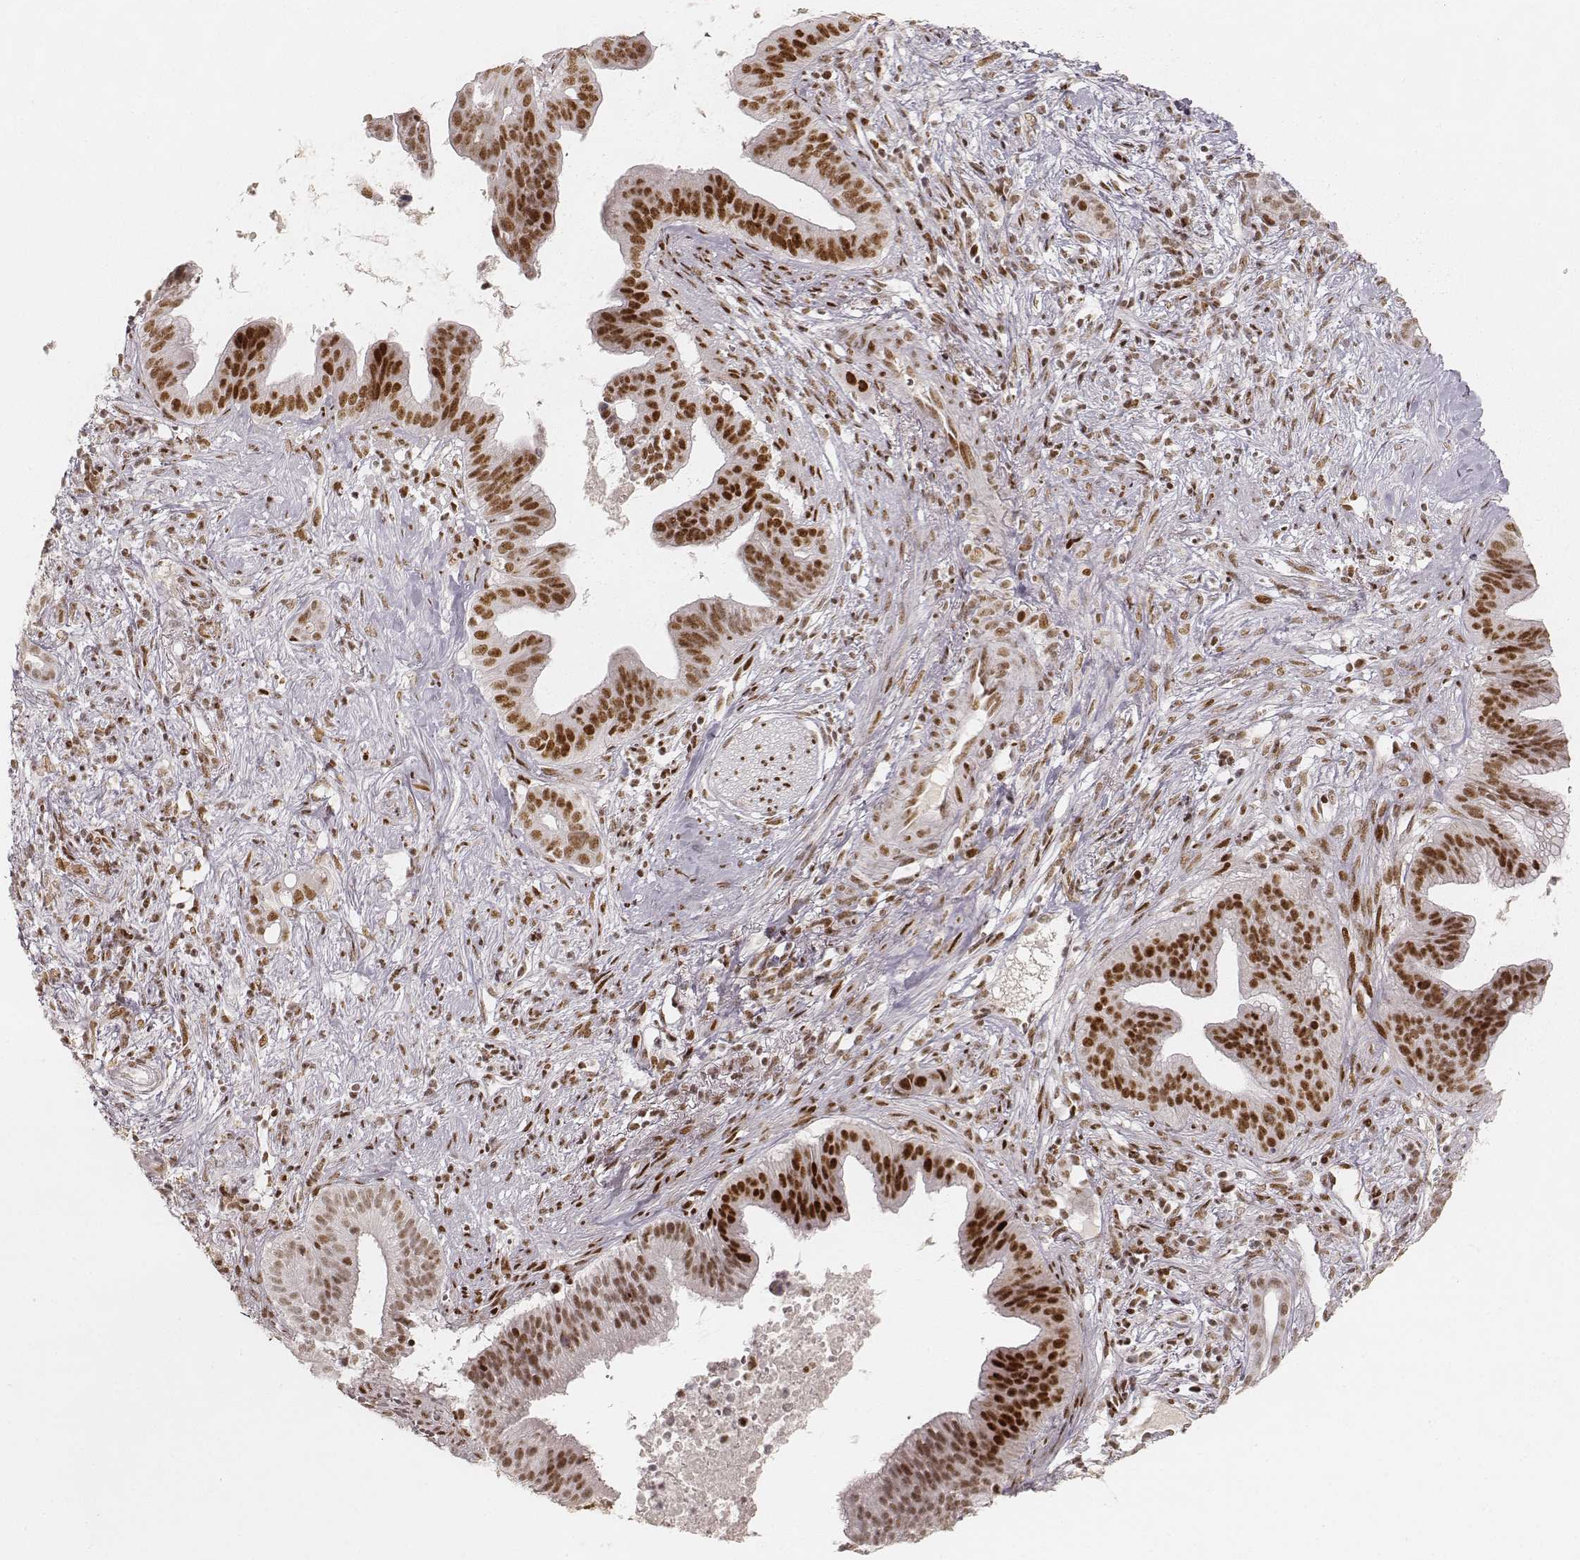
{"staining": {"intensity": "strong", "quantity": ">75%", "location": "nuclear"}, "tissue": "pancreatic cancer", "cell_type": "Tumor cells", "image_type": "cancer", "snomed": [{"axis": "morphology", "description": "Adenocarcinoma, NOS"}, {"axis": "topography", "description": "Pancreas"}], "caption": "Protein expression by immunohistochemistry (IHC) reveals strong nuclear positivity in about >75% of tumor cells in pancreatic cancer (adenocarcinoma). (DAB (3,3'-diaminobenzidine) = brown stain, brightfield microscopy at high magnification).", "gene": "HNRNPC", "patient": {"sex": "male", "age": 61}}